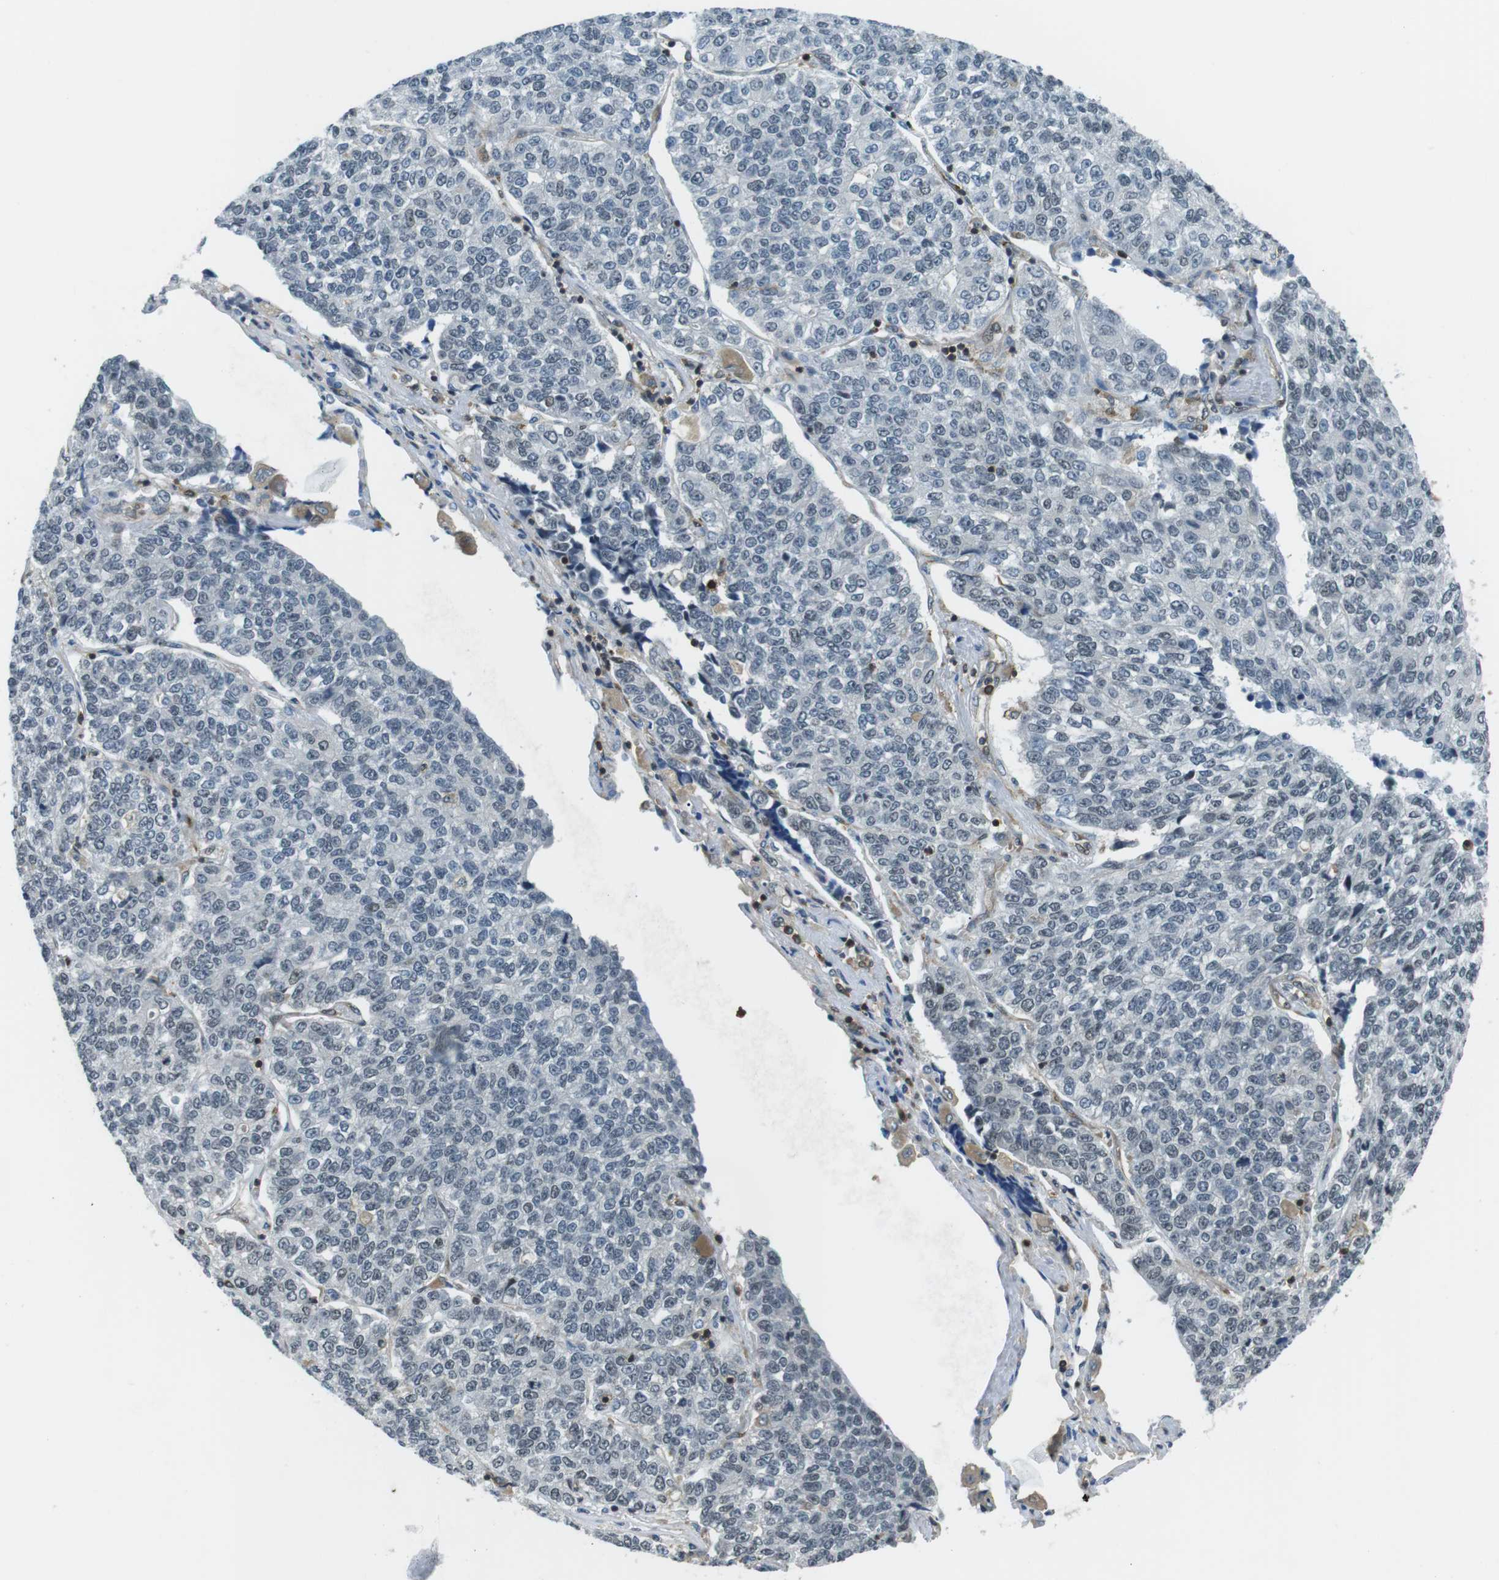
{"staining": {"intensity": "weak", "quantity": "<25%", "location": "nuclear"}, "tissue": "lung cancer", "cell_type": "Tumor cells", "image_type": "cancer", "snomed": [{"axis": "morphology", "description": "Adenocarcinoma, NOS"}, {"axis": "topography", "description": "Lung"}], "caption": "High power microscopy photomicrograph of an immunohistochemistry (IHC) image of lung adenocarcinoma, revealing no significant positivity in tumor cells.", "gene": "STK10", "patient": {"sex": "male", "age": 49}}